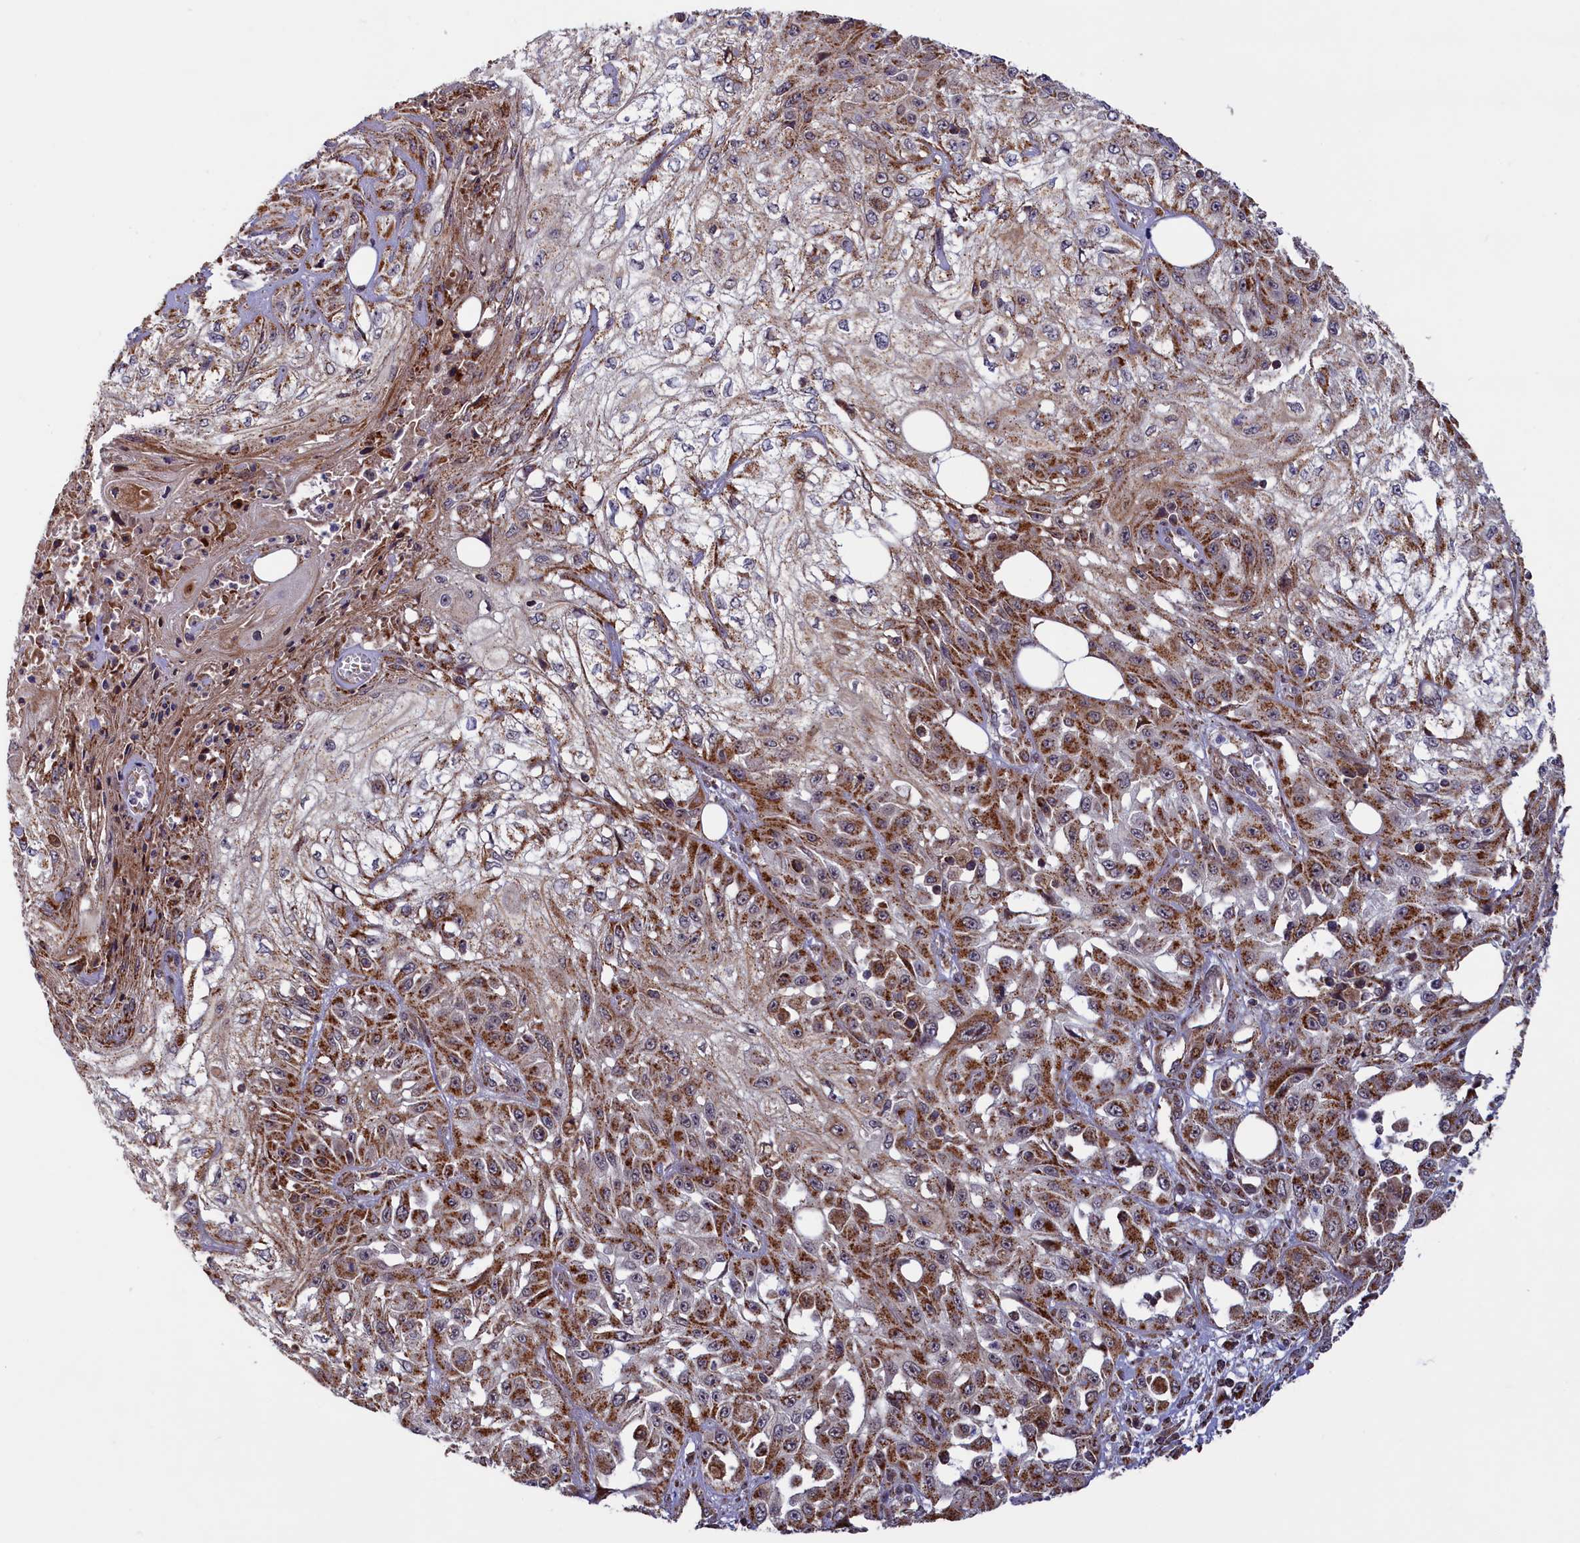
{"staining": {"intensity": "strong", "quantity": ">75%", "location": "cytoplasmic/membranous"}, "tissue": "skin cancer", "cell_type": "Tumor cells", "image_type": "cancer", "snomed": [{"axis": "morphology", "description": "Squamous cell carcinoma, NOS"}, {"axis": "morphology", "description": "Squamous cell carcinoma, metastatic, NOS"}, {"axis": "topography", "description": "Skin"}, {"axis": "topography", "description": "Lymph node"}], "caption": "Skin cancer (metastatic squamous cell carcinoma) tissue exhibits strong cytoplasmic/membranous positivity in approximately >75% of tumor cells, visualized by immunohistochemistry. Immunohistochemistry stains the protein in brown and the nuclei are stained blue.", "gene": "DUS3L", "patient": {"sex": "male", "age": 75}}